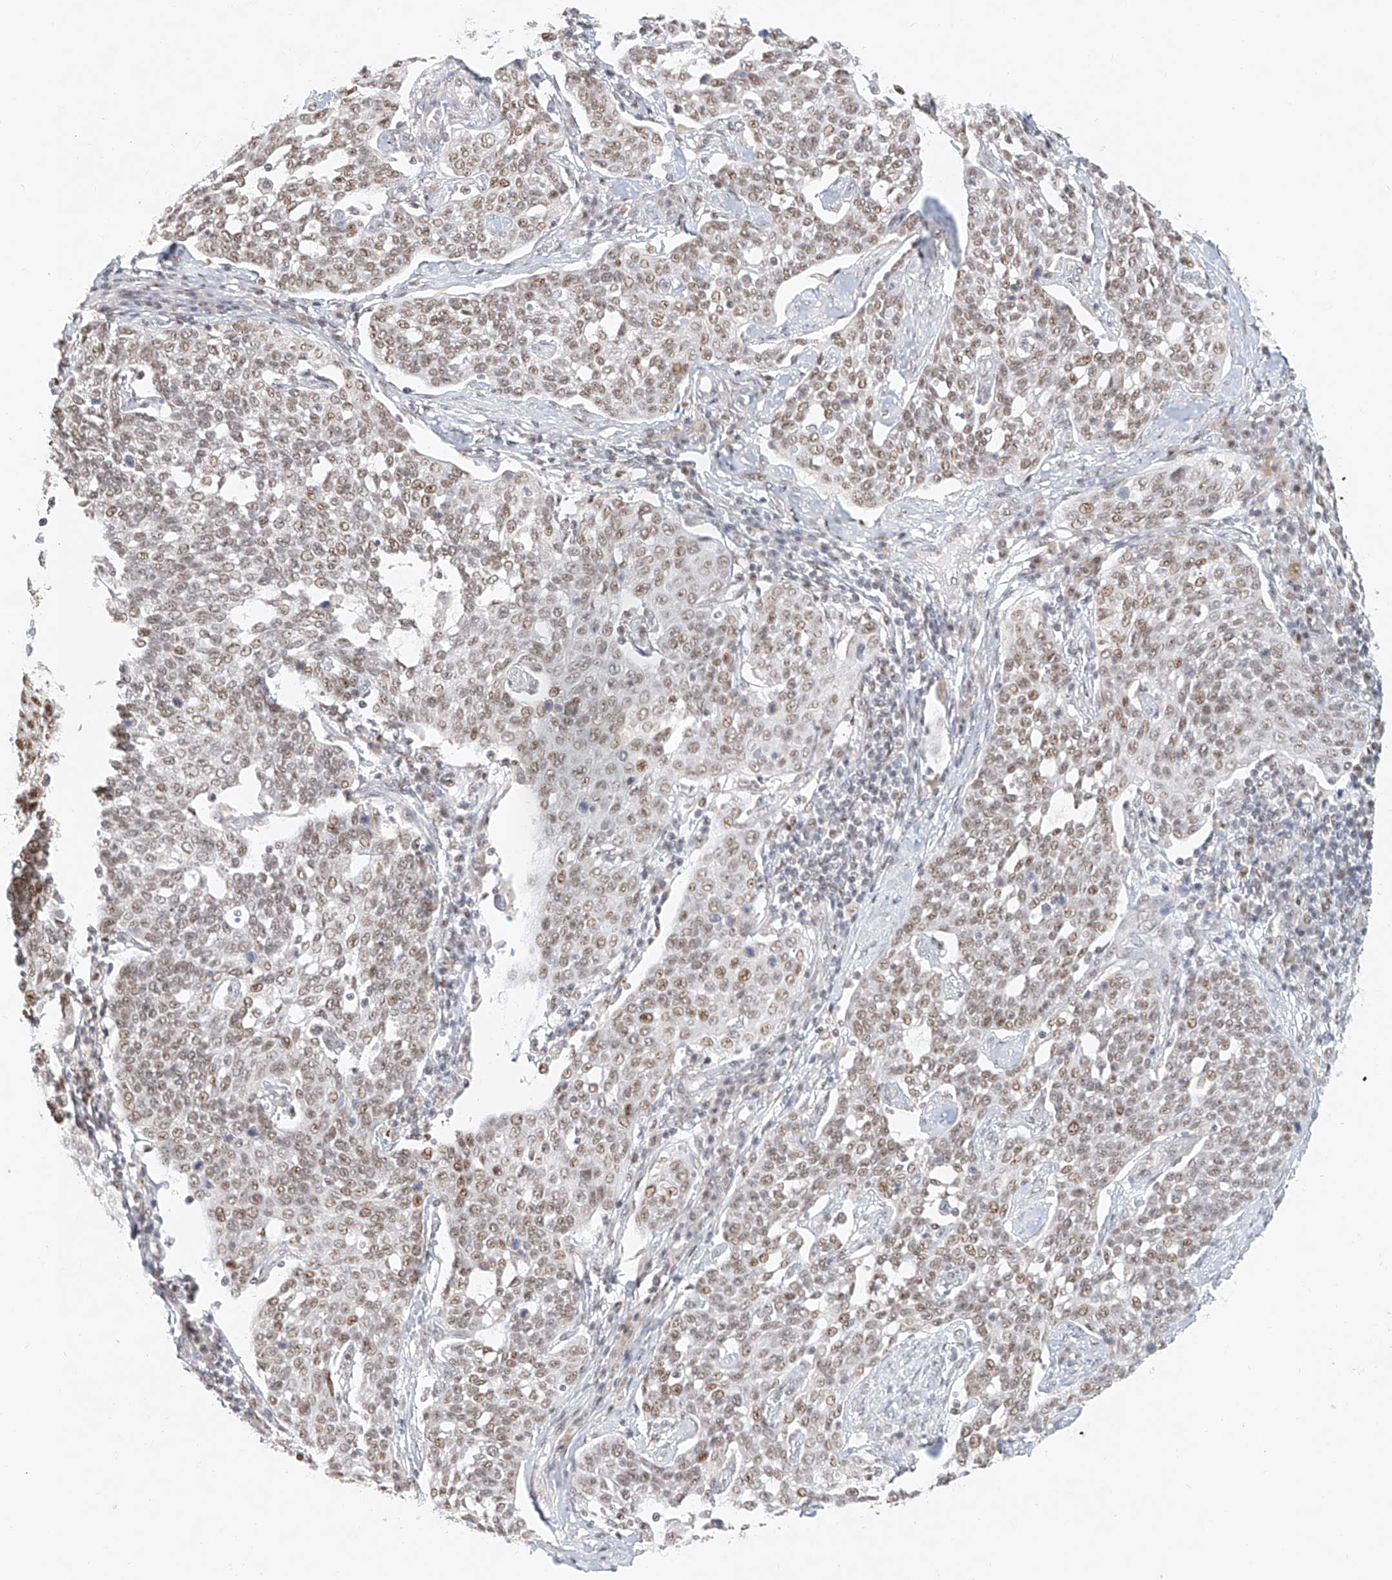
{"staining": {"intensity": "moderate", "quantity": ">75%", "location": "nuclear"}, "tissue": "cervical cancer", "cell_type": "Tumor cells", "image_type": "cancer", "snomed": [{"axis": "morphology", "description": "Squamous cell carcinoma, NOS"}, {"axis": "topography", "description": "Cervix"}], "caption": "Protein expression analysis of squamous cell carcinoma (cervical) reveals moderate nuclear positivity in approximately >75% of tumor cells.", "gene": "CXorf58", "patient": {"sex": "female", "age": 34}}